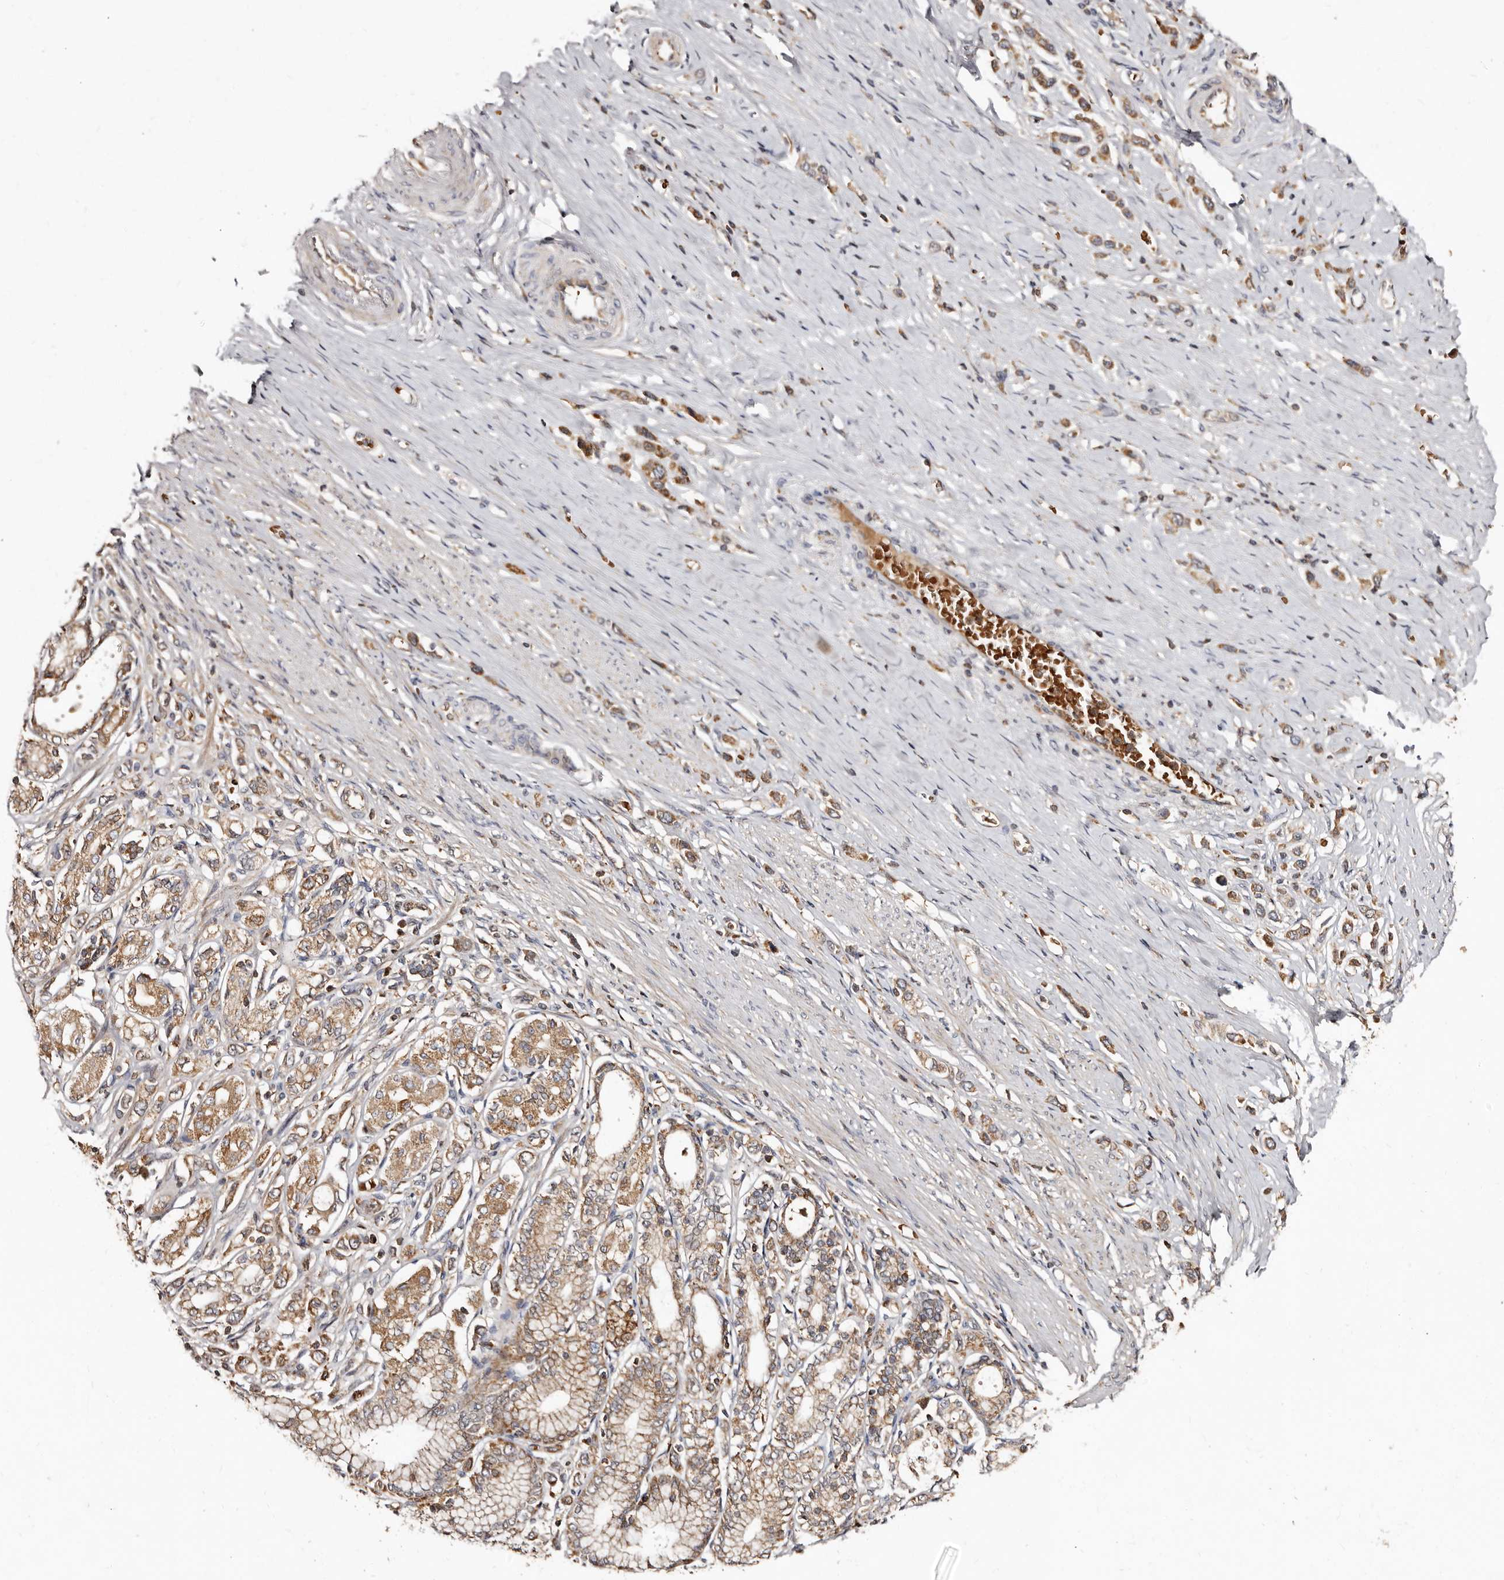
{"staining": {"intensity": "moderate", "quantity": ">75%", "location": "cytoplasmic/membranous"}, "tissue": "stomach cancer", "cell_type": "Tumor cells", "image_type": "cancer", "snomed": [{"axis": "morphology", "description": "Adenocarcinoma, NOS"}, {"axis": "topography", "description": "Stomach"}], "caption": "Tumor cells demonstrate medium levels of moderate cytoplasmic/membranous positivity in approximately >75% of cells in human stomach cancer (adenocarcinoma).", "gene": "BAX", "patient": {"sex": "female", "age": 65}}